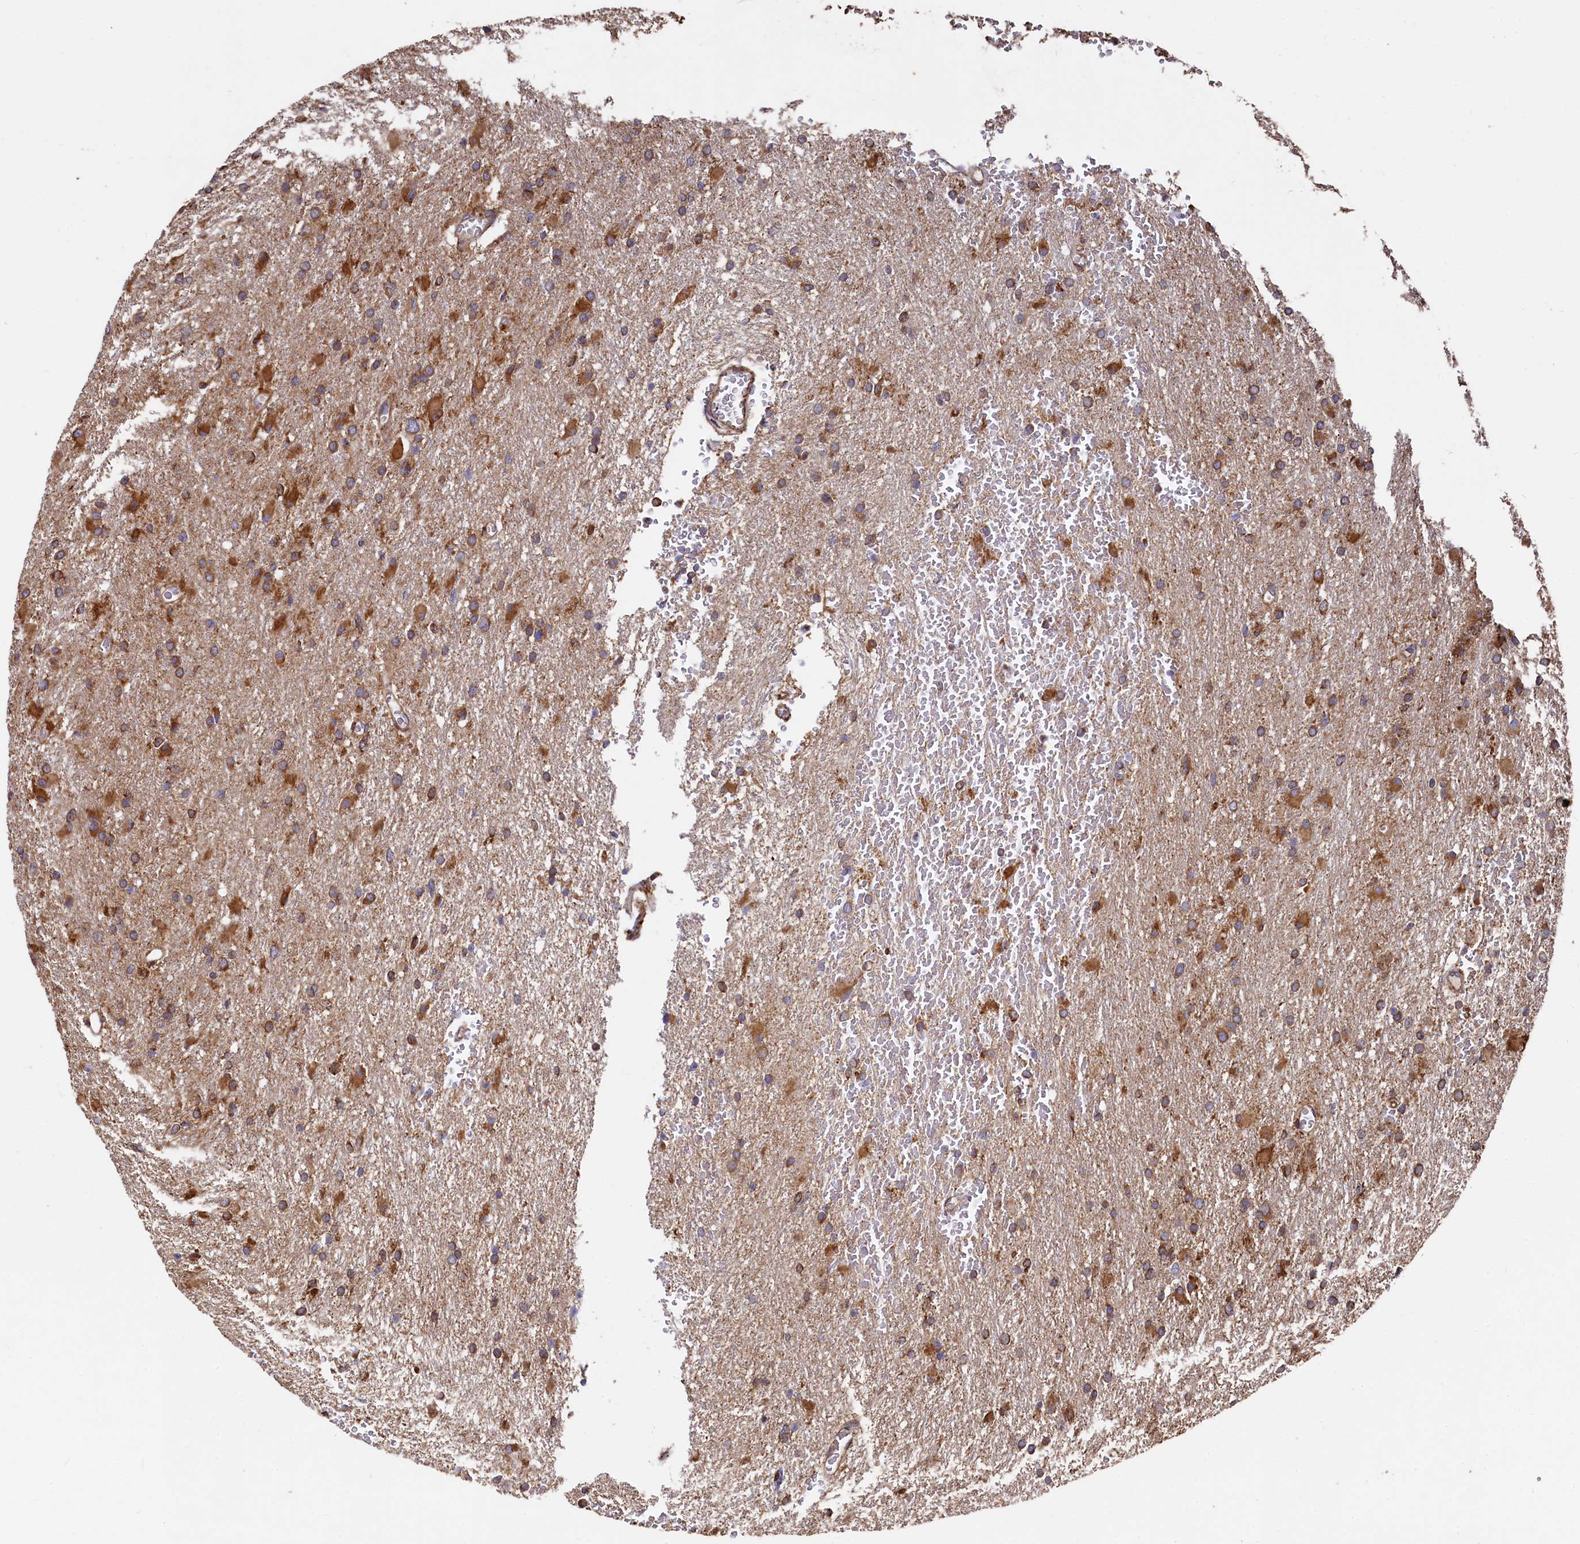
{"staining": {"intensity": "moderate", "quantity": "25%-75%", "location": "cytoplasmic/membranous"}, "tissue": "glioma", "cell_type": "Tumor cells", "image_type": "cancer", "snomed": [{"axis": "morphology", "description": "Glioma, malignant, High grade"}, {"axis": "topography", "description": "Cerebral cortex"}], "caption": "Immunohistochemical staining of human malignant high-grade glioma reveals moderate cytoplasmic/membranous protein expression in approximately 25%-75% of tumor cells. The protein is stained brown, and the nuclei are stained in blue (DAB IHC with brightfield microscopy, high magnification).", "gene": "NEURL1B", "patient": {"sex": "female", "age": 36}}